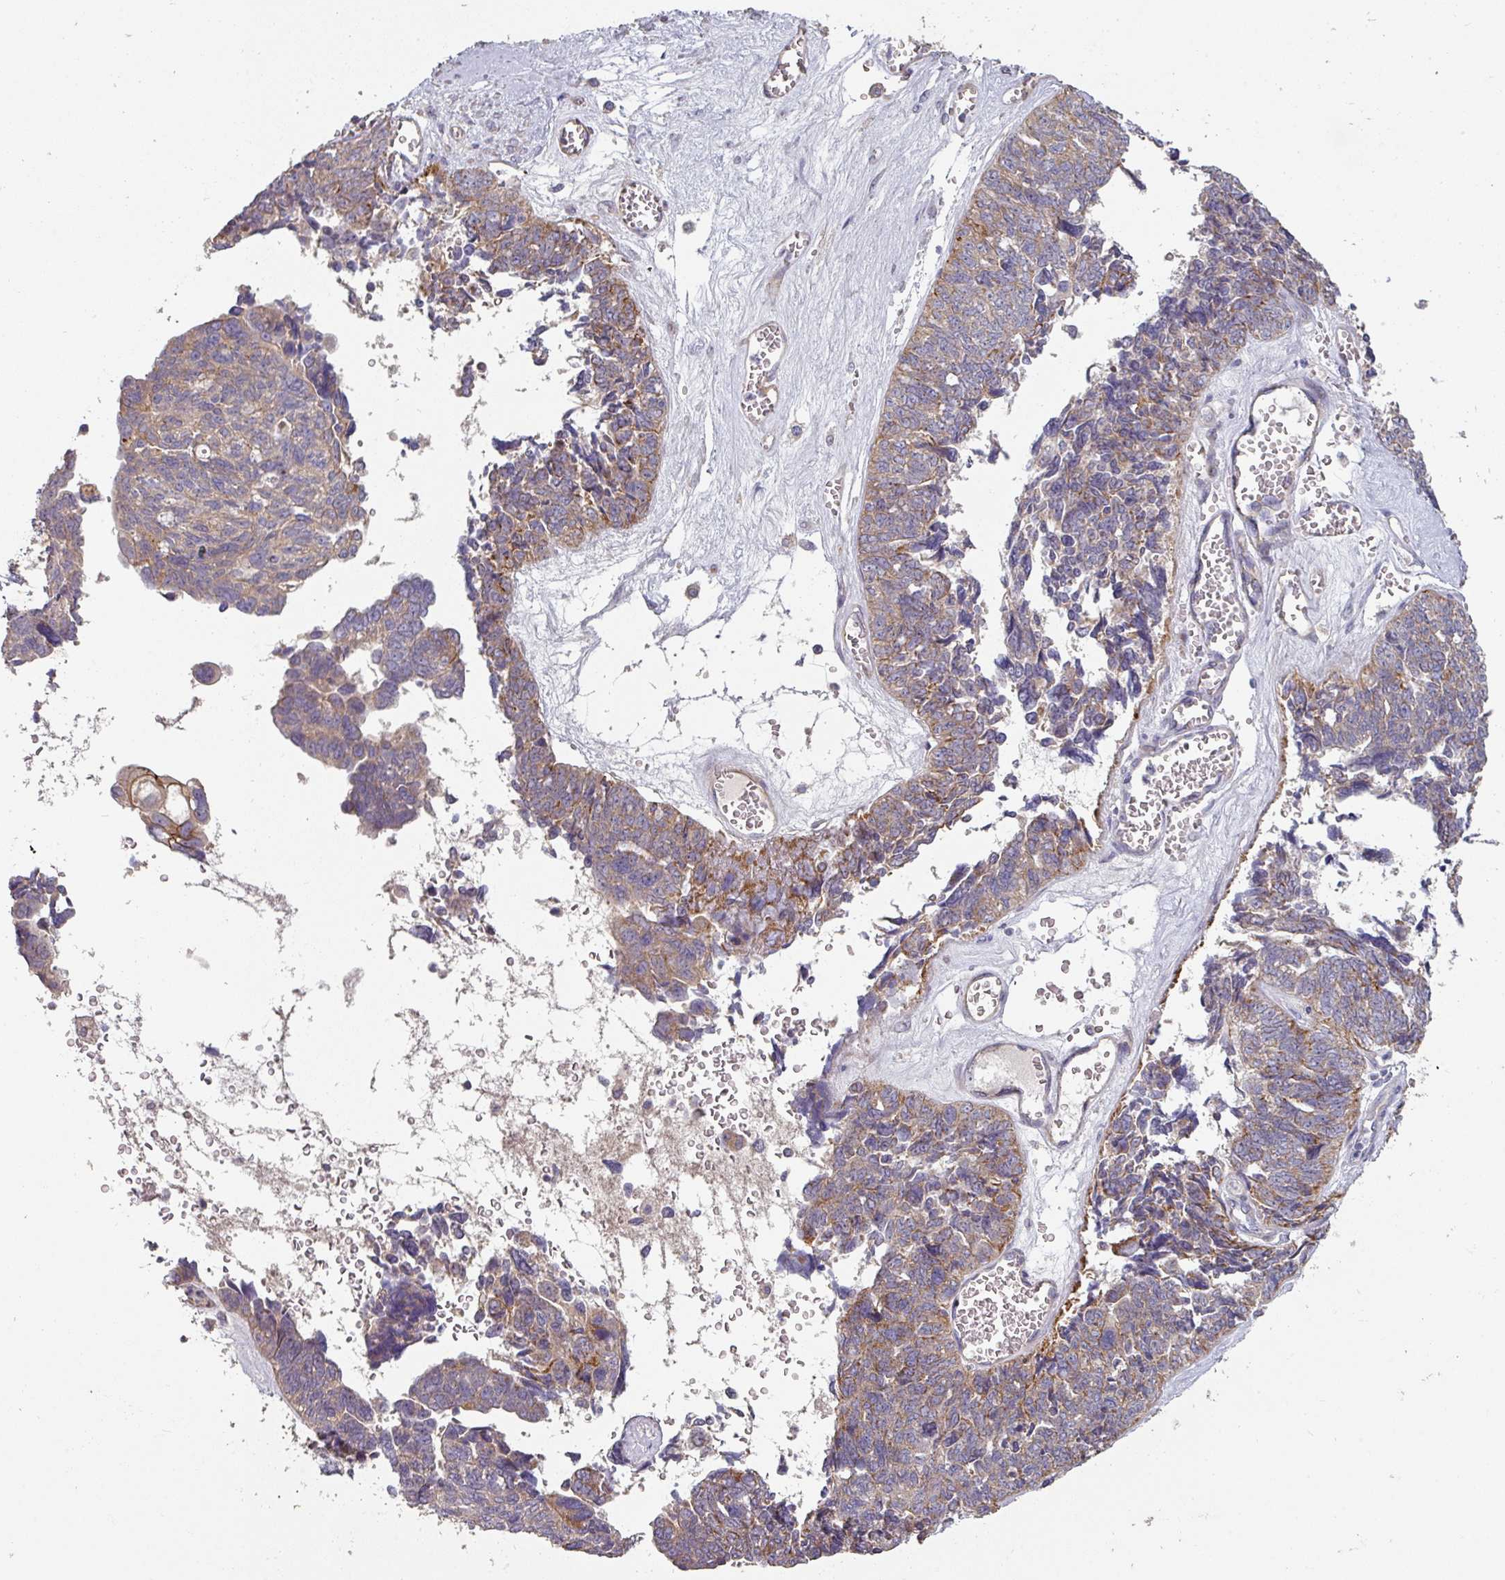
{"staining": {"intensity": "weak", "quantity": "25%-75%", "location": "cytoplasmic/membranous"}, "tissue": "ovarian cancer", "cell_type": "Tumor cells", "image_type": "cancer", "snomed": [{"axis": "morphology", "description": "Cystadenocarcinoma, serous, NOS"}, {"axis": "topography", "description": "Ovary"}], "caption": "Immunohistochemical staining of human ovarian serous cystadenocarcinoma exhibits low levels of weak cytoplasmic/membranous expression in about 25%-75% of tumor cells. (IHC, brightfield microscopy, high magnification).", "gene": "PCDH1", "patient": {"sex": "female", "age": 79}}